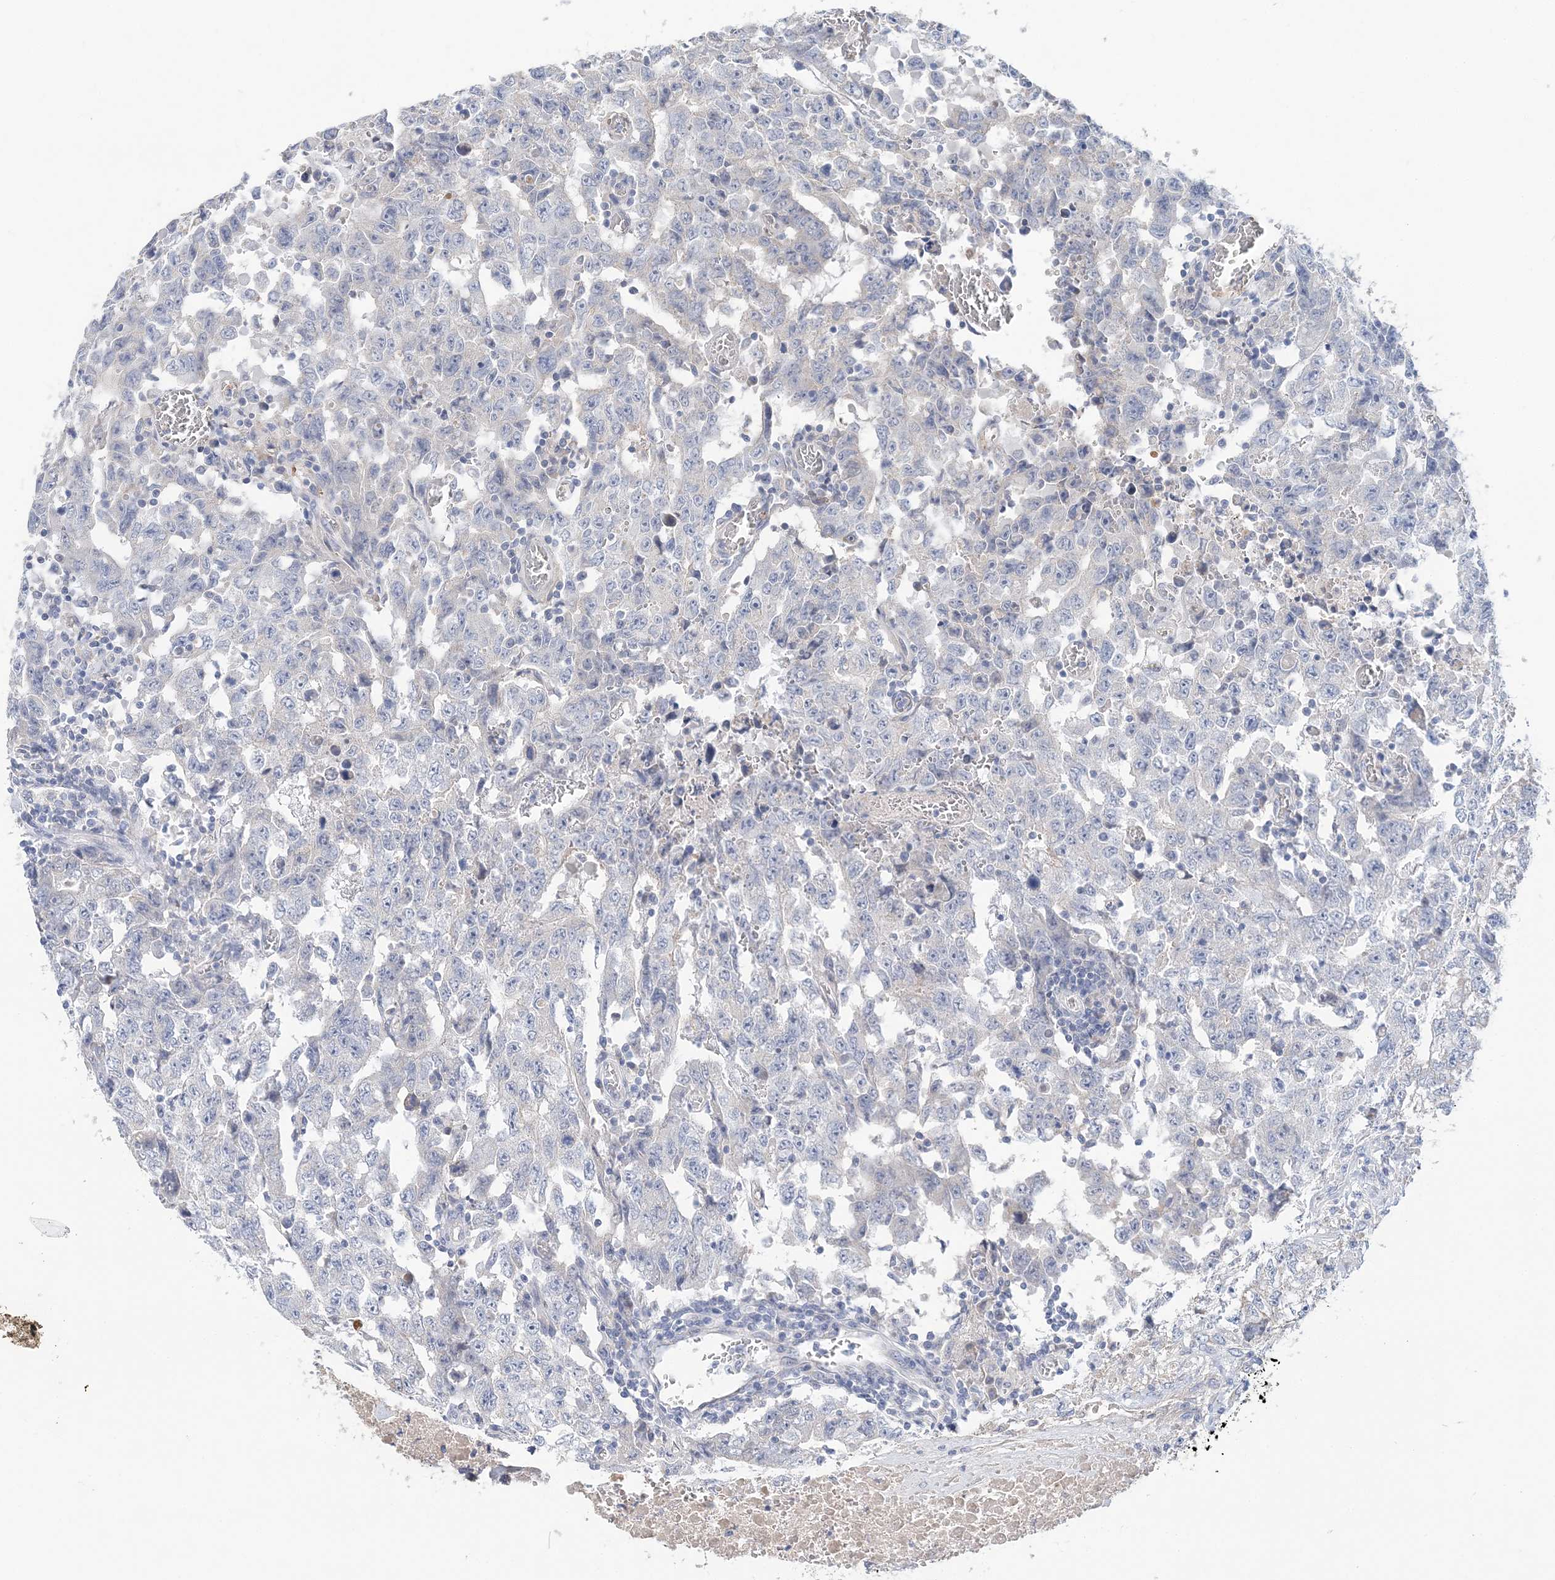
{"staining": {"intensity": "negative", "quantity": "none", "location": "none"}, "tissue": "testis cancer", "cell_type": "Tumor cells", "image_type": "cancer", "snomed": [{"axis": "morphology", "description": "Carcinoma, Embryonal, NOS"}, {"axis": "topography", "description": "Testis"}], "caption": "Immunohistochemistry image of neoplastic tissue: testis cancer (embryonal carcinoma) stained with DAB (3,3'-diaminobenzidine) displays no significant protein staining in tumor cells.", "gene": "LRRIQ4", "patient": {"sex": "male", "age": 26}}